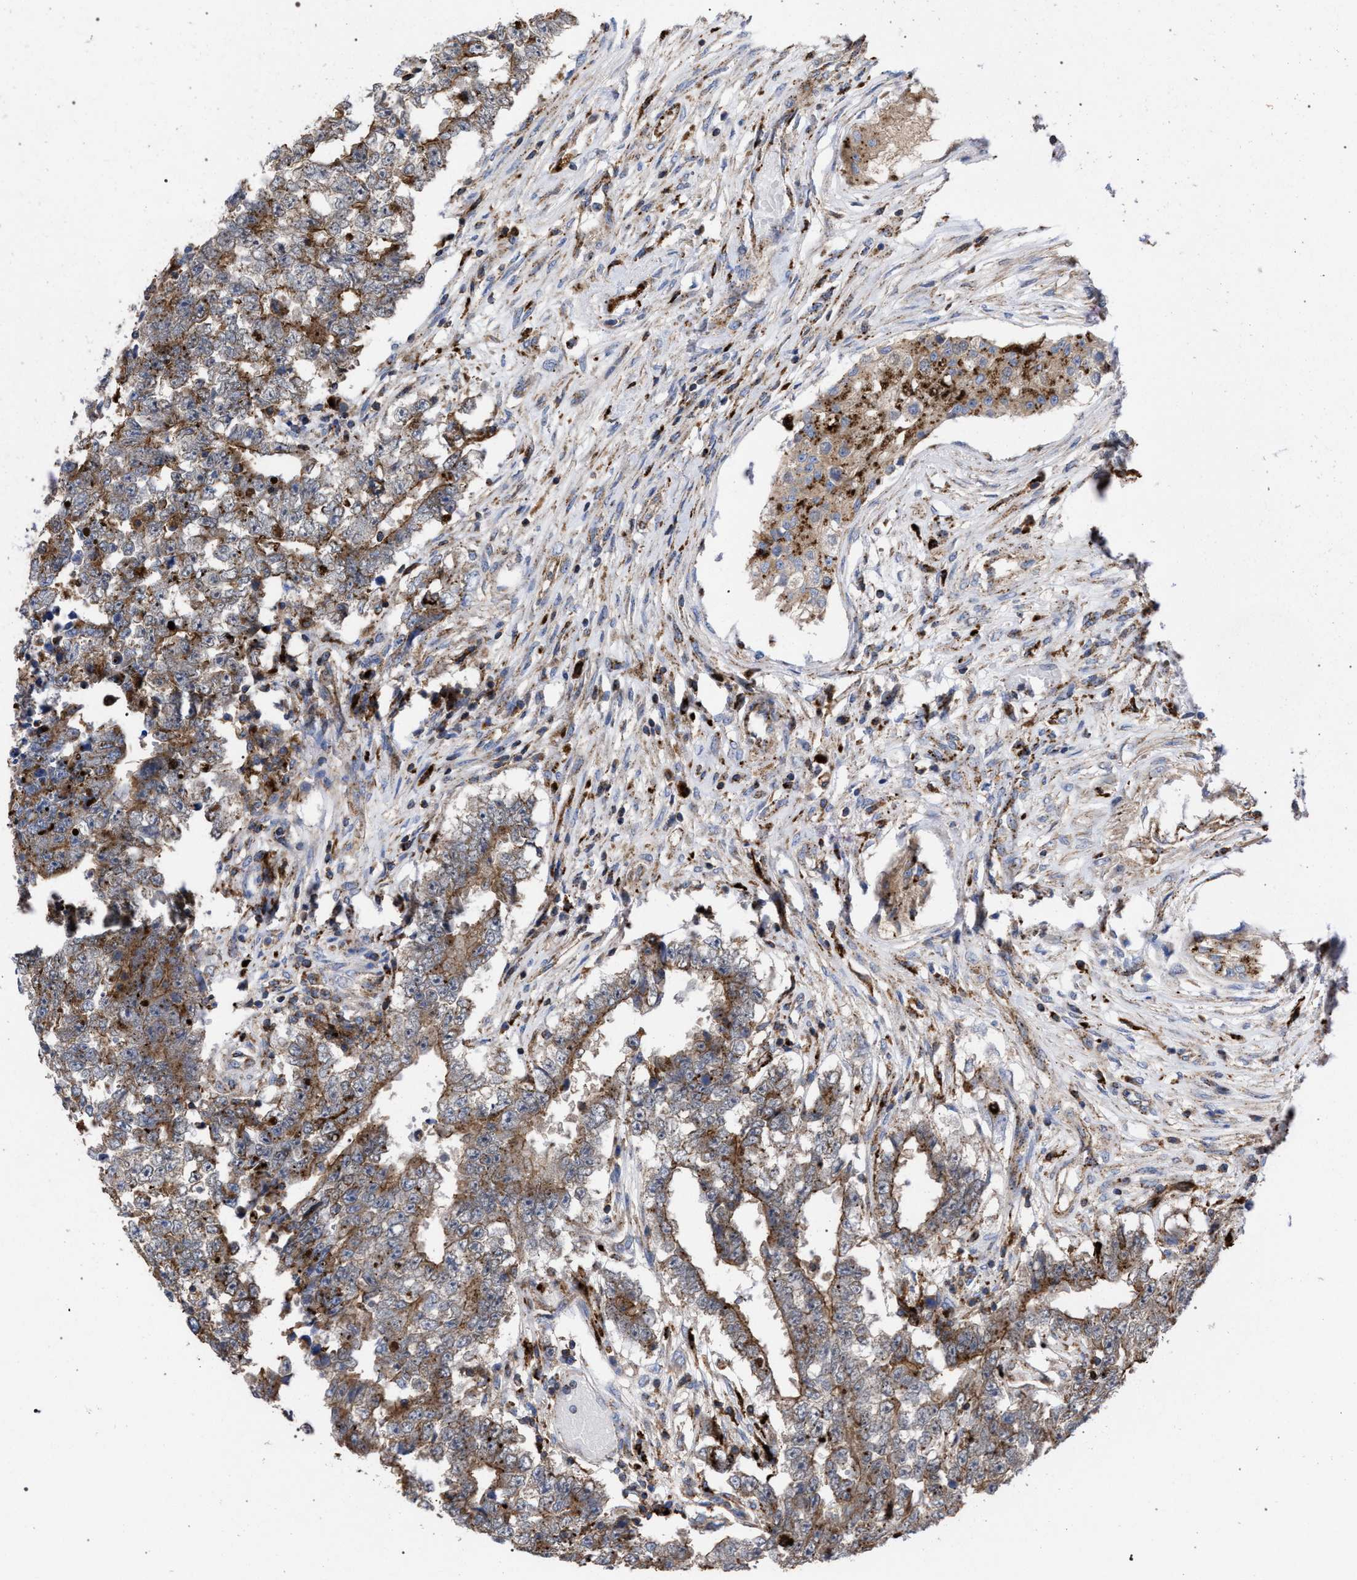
{"staining": {"intensity": "moderate", "quantity": ">75%", "location": "cytoplasmic/membranous"}, "tissue": "testis cancer", "cell_type": "Tumor cells", "image_type": "cancer", "snomed": [{"axis": "morphology", "description": "Carcinoma, Embryonal, NOS"}, {"axis": "topography", "description": "Testis"}], "caption": "Immunohistochemical staining of testis cancer exhibits medium levels of moderate cytoplasmic/membranous protein positivity in about >75% of tumor cells.", "gene": "PPT1", "patient": {"sex": "male", "age": 25}}